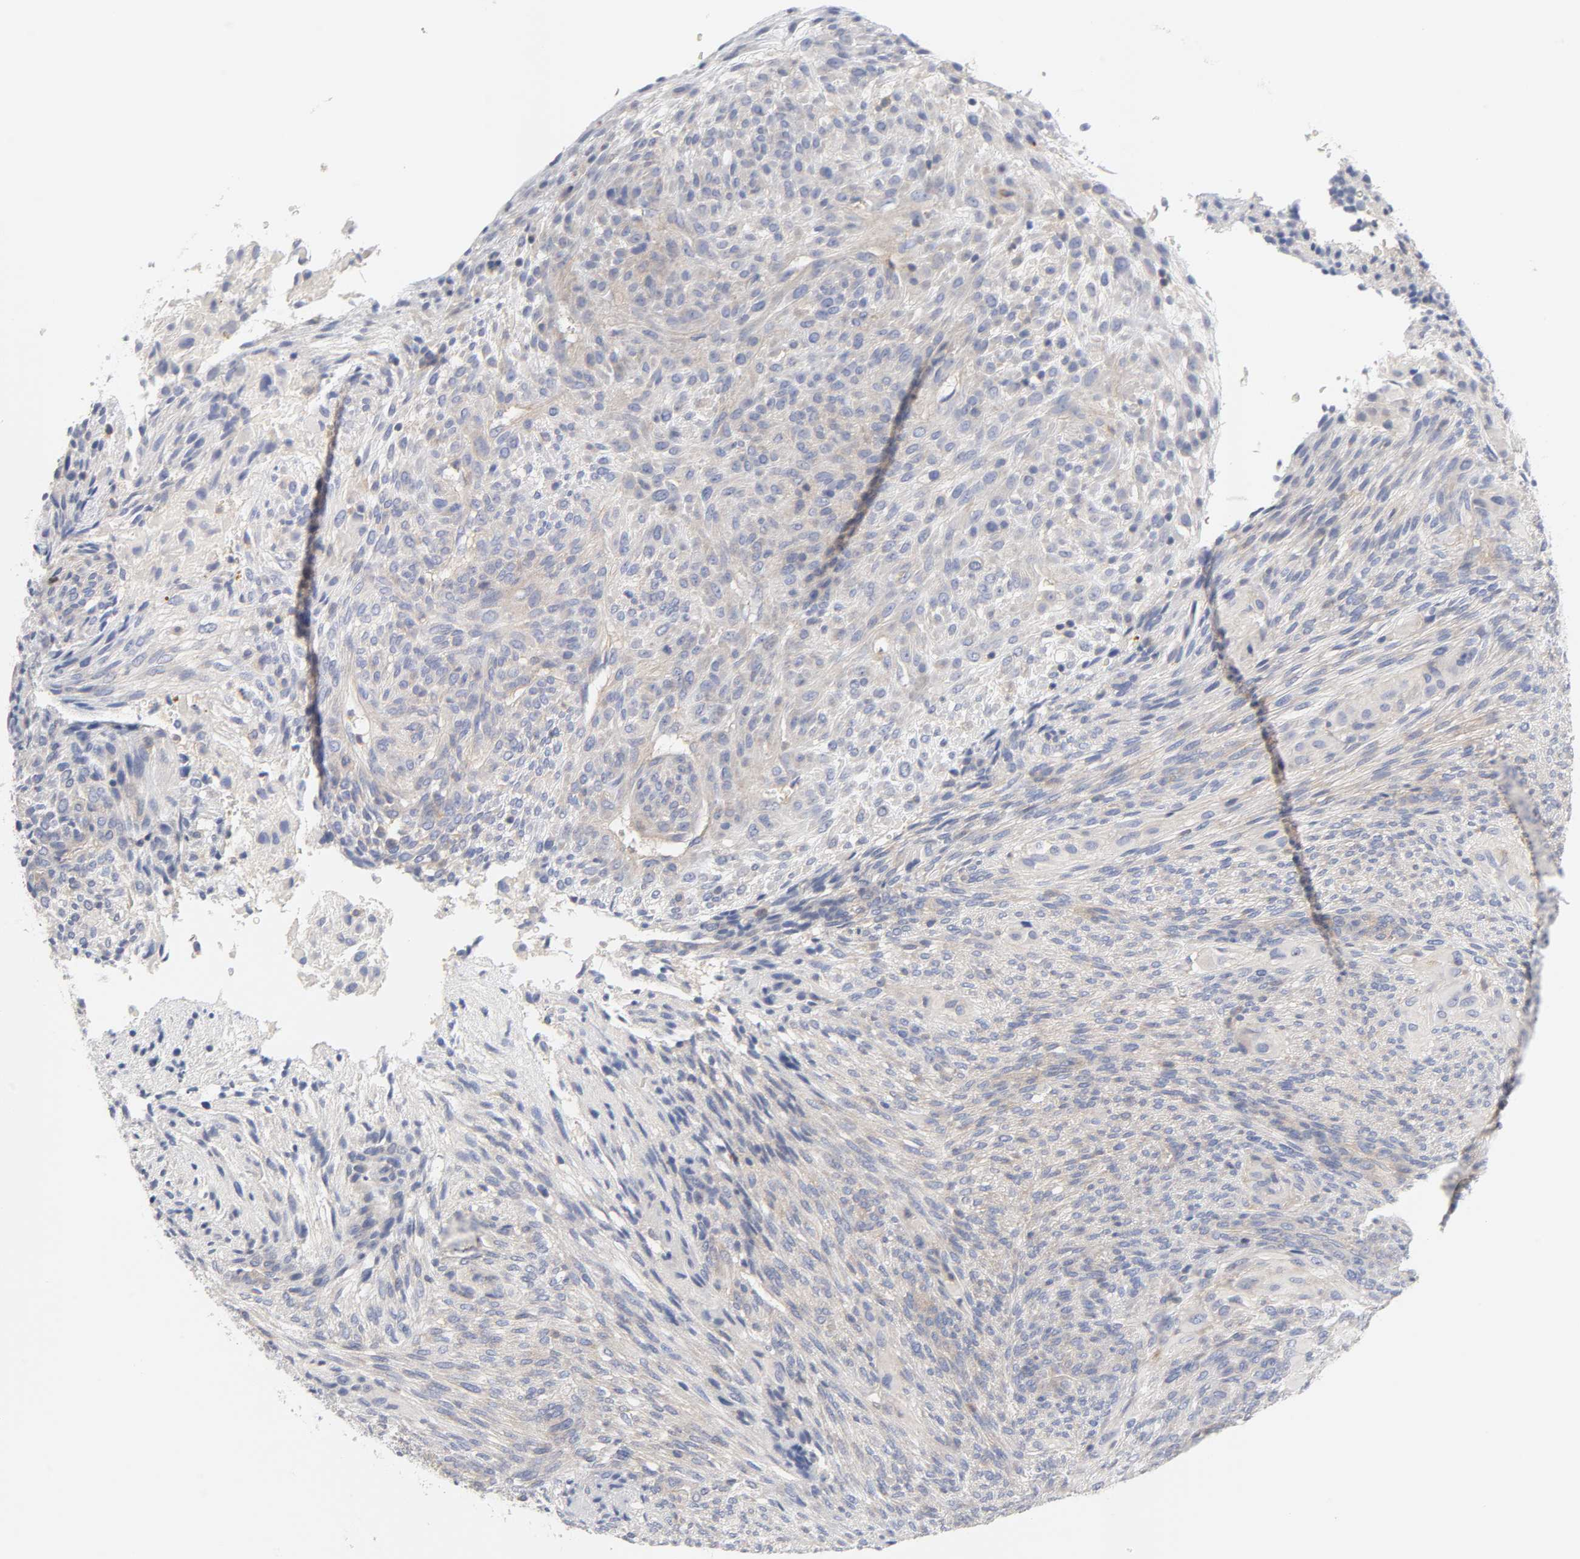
{"staining": {"intensity": "weak", "quantity": "25%-75%", "location": "cytoplasmic/membranous"}, "tissue": "glioma", "cell_type": "Tumor cells", "image_type": "cancer", "snomed": [{"axis": "morphology", "description": "Glioma, malignant, High grade"}, {"axis": "topography", "description": "Cerebral cortex"}], "caption": "Immunohistochemical staining of glioma exhibits weak cytoplasmic/membranous protein expression in about 25%-75% of tumor cells.", "gene": "ROCK1", "patient": {"sex": "female", "age": 55}}